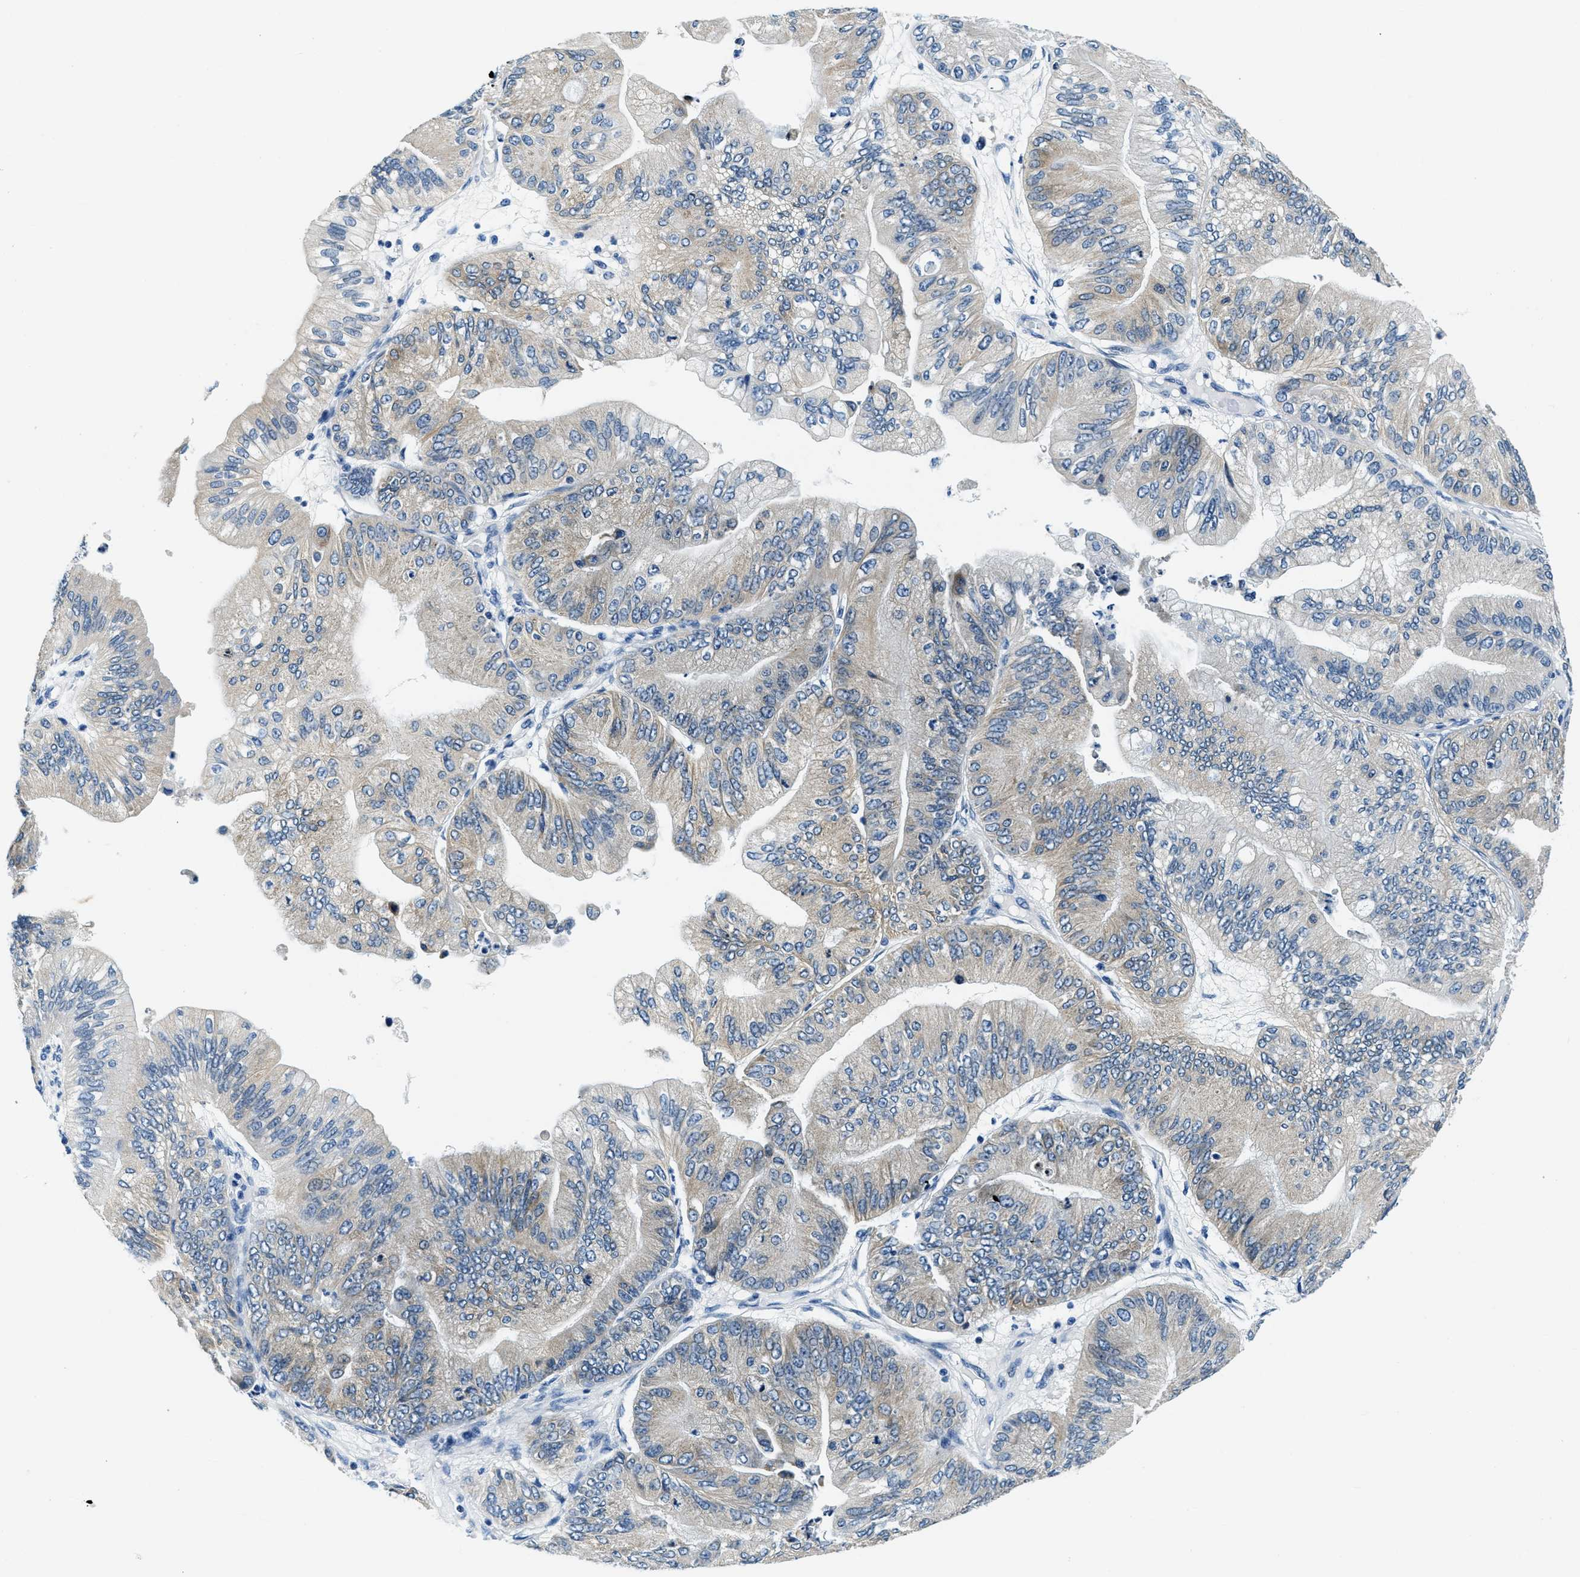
{"staining": {"intensity": "weak", "quantity": "25%-75%", "location": "cytoplasmic/membranous"}, "tissue": "ovarian cancer", "cell_type": "Tumor cells", "image_type": "cancer", "snomed": [{"axis": "morphology", "description": "Cystadenocarcinoma, mucinous, NOS"}, {"axis": "topography", "description": "Ovary"}], "caption": "The micrograph shows staining of ovarian cancer (mucinous cystadenocarcinoma), revealing weak cytoplasmic/membranous protein staining (brown color) within tumor cells.", "gene": "UBAC2", "patient": {"sex": "female", "age": 61}}